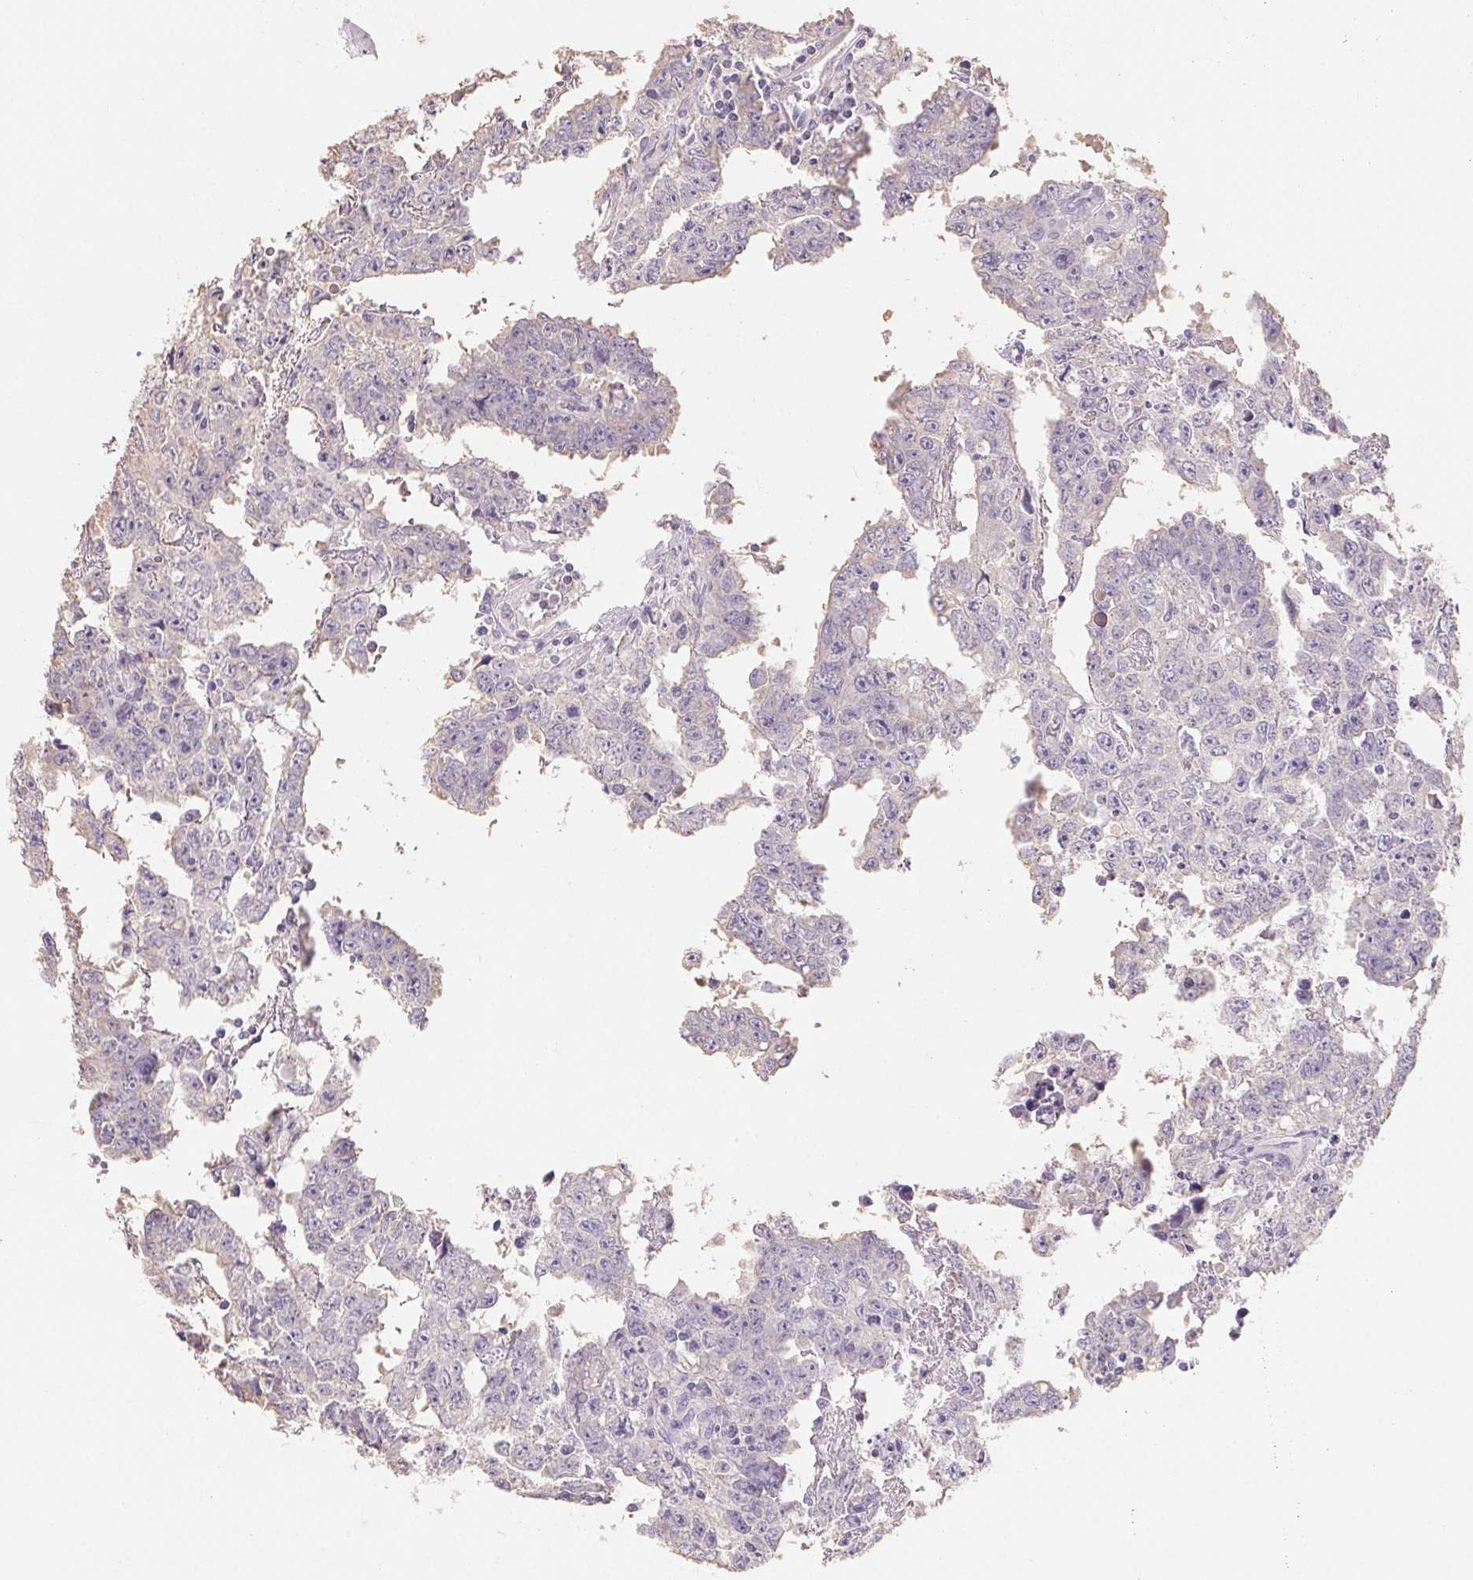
{"staining": {"intensity": "negative", "quantity": "none", "location": "none"}, "tissue": "testis cancer", "cell_type": "Tumor cells", "image_type": "cancer", "snomed": [{"axis": "morphology", "description": "Carcinoma, Embryonal, NOS"}, {"axis": "topography", "description": "Testis"}], "caption": "Testis cancer was stained to show a protein in brown. There is no significant expression in tumor cells.", "gene": "MAP7D2", "patient": {"sex": "male", "age": 22}}